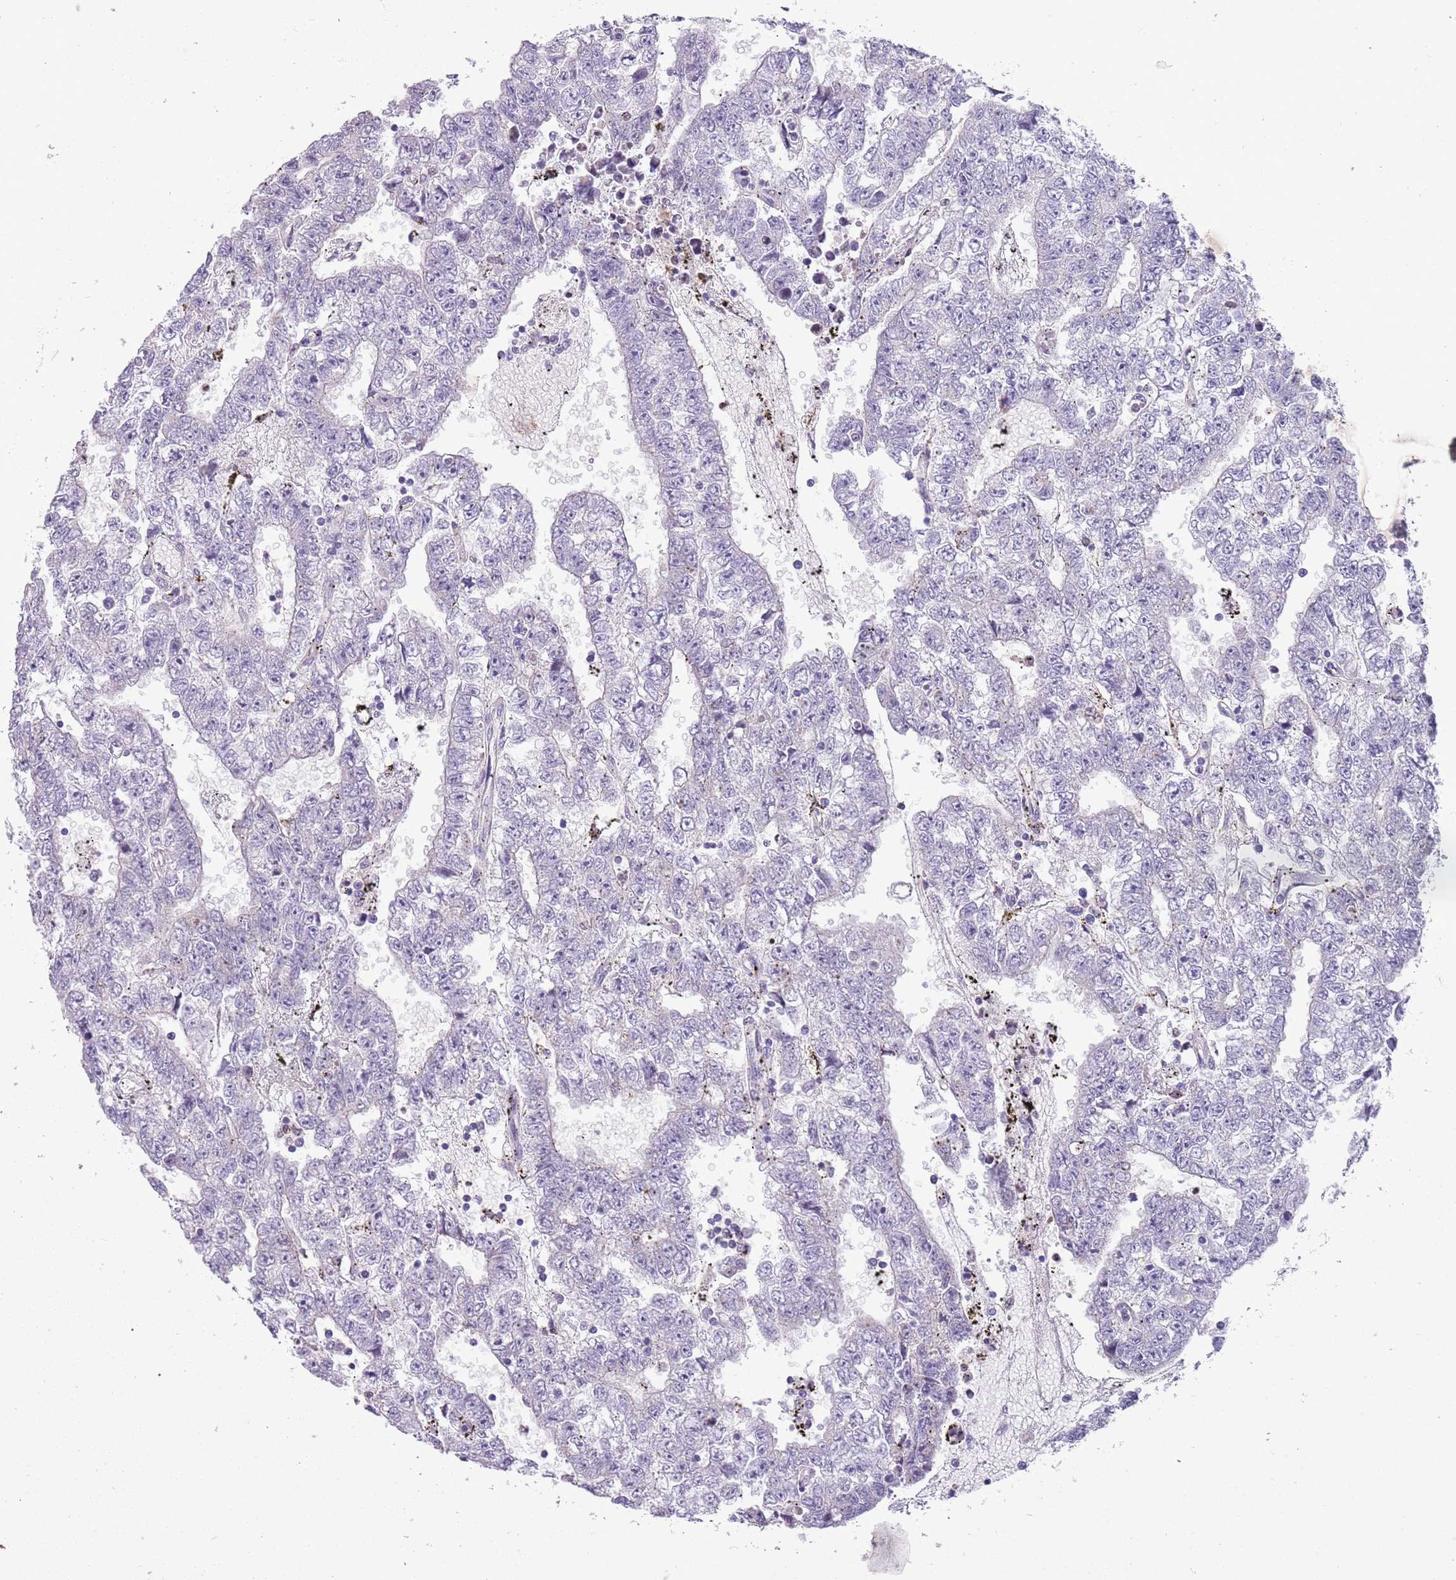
{"staining": {"intensity": "negative", "quantity": "none", "location": "none"}, "tissue": "testis cancer", "cell_type": "Tumor cells", "image_type": "cancer", "snomed": [{"axis": "morphology", "description": "Carcinoma, Embryonal, NOS"}, {"axis": "topography", "description": "Testis"}], "caption": "DAB immunohistochemical staining of testis cancer (embryonal carcinoma) reveals no significant expression in tumor cells. (DAB (3,3'-diaminobenzidine) IHC with hematoxylin counter stain).", "gene": "ADCY7", "patient": {"sex": "male", "age": 25}}